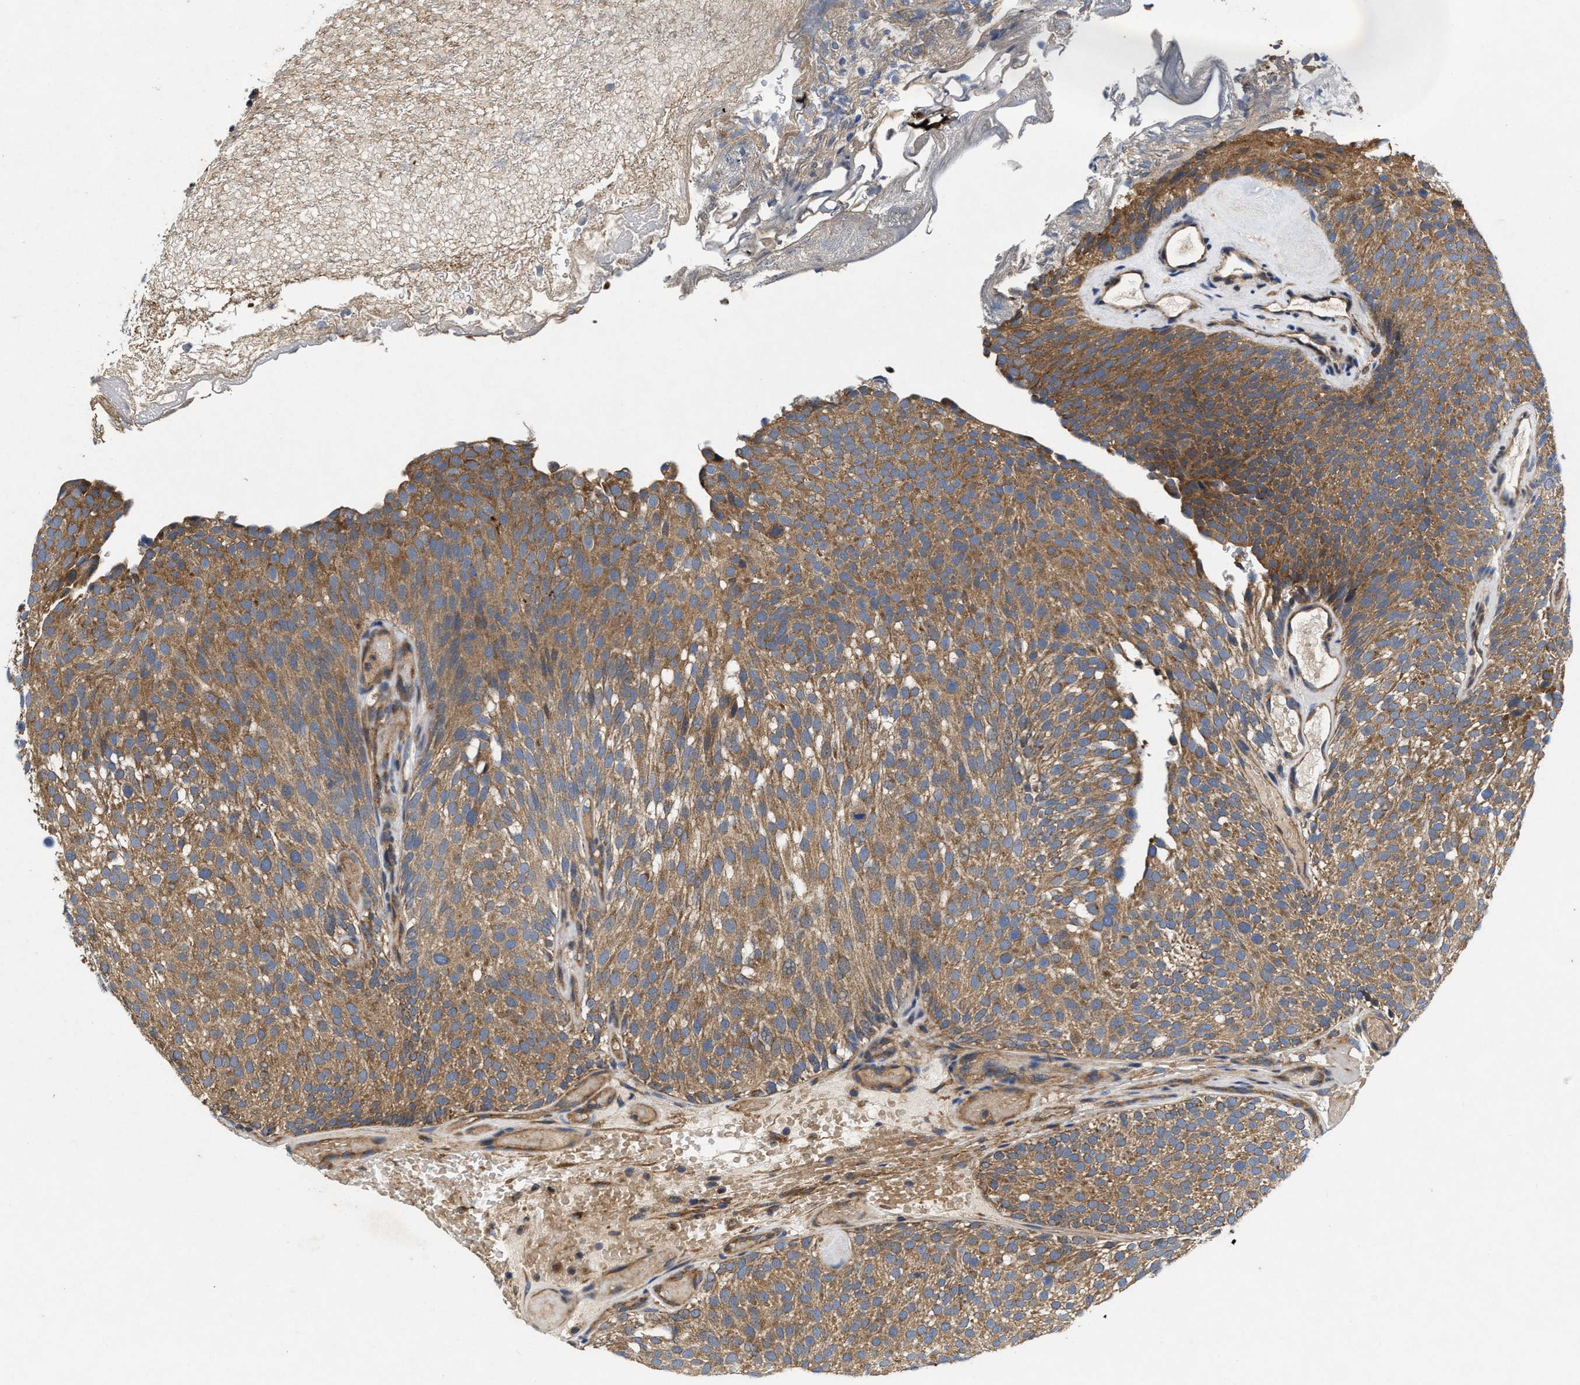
{"staining": {"intensity": "moderate", "quantity": ">75%", "location": "cytoplasmic/membranous"}, "tissue": "urothelial cancer", "cell_type": "Tumor cells", "image_type": "cancer", "snomed": [{"axis": "morphology", "description": "Urothelial carcinoma, Low grade"}, {"axis": "topography", "description": "Urinary bladder"}], "caption": "Tumor cells reveal moderate cytoplasmic/membranous staining in approximately >75% of cells in urothelial cancer. The protein of interest is shown in brown color, while the nuclei are stained blue.", "gene": "EFNA4", "patient": {"sex": "male", "age": 78}}